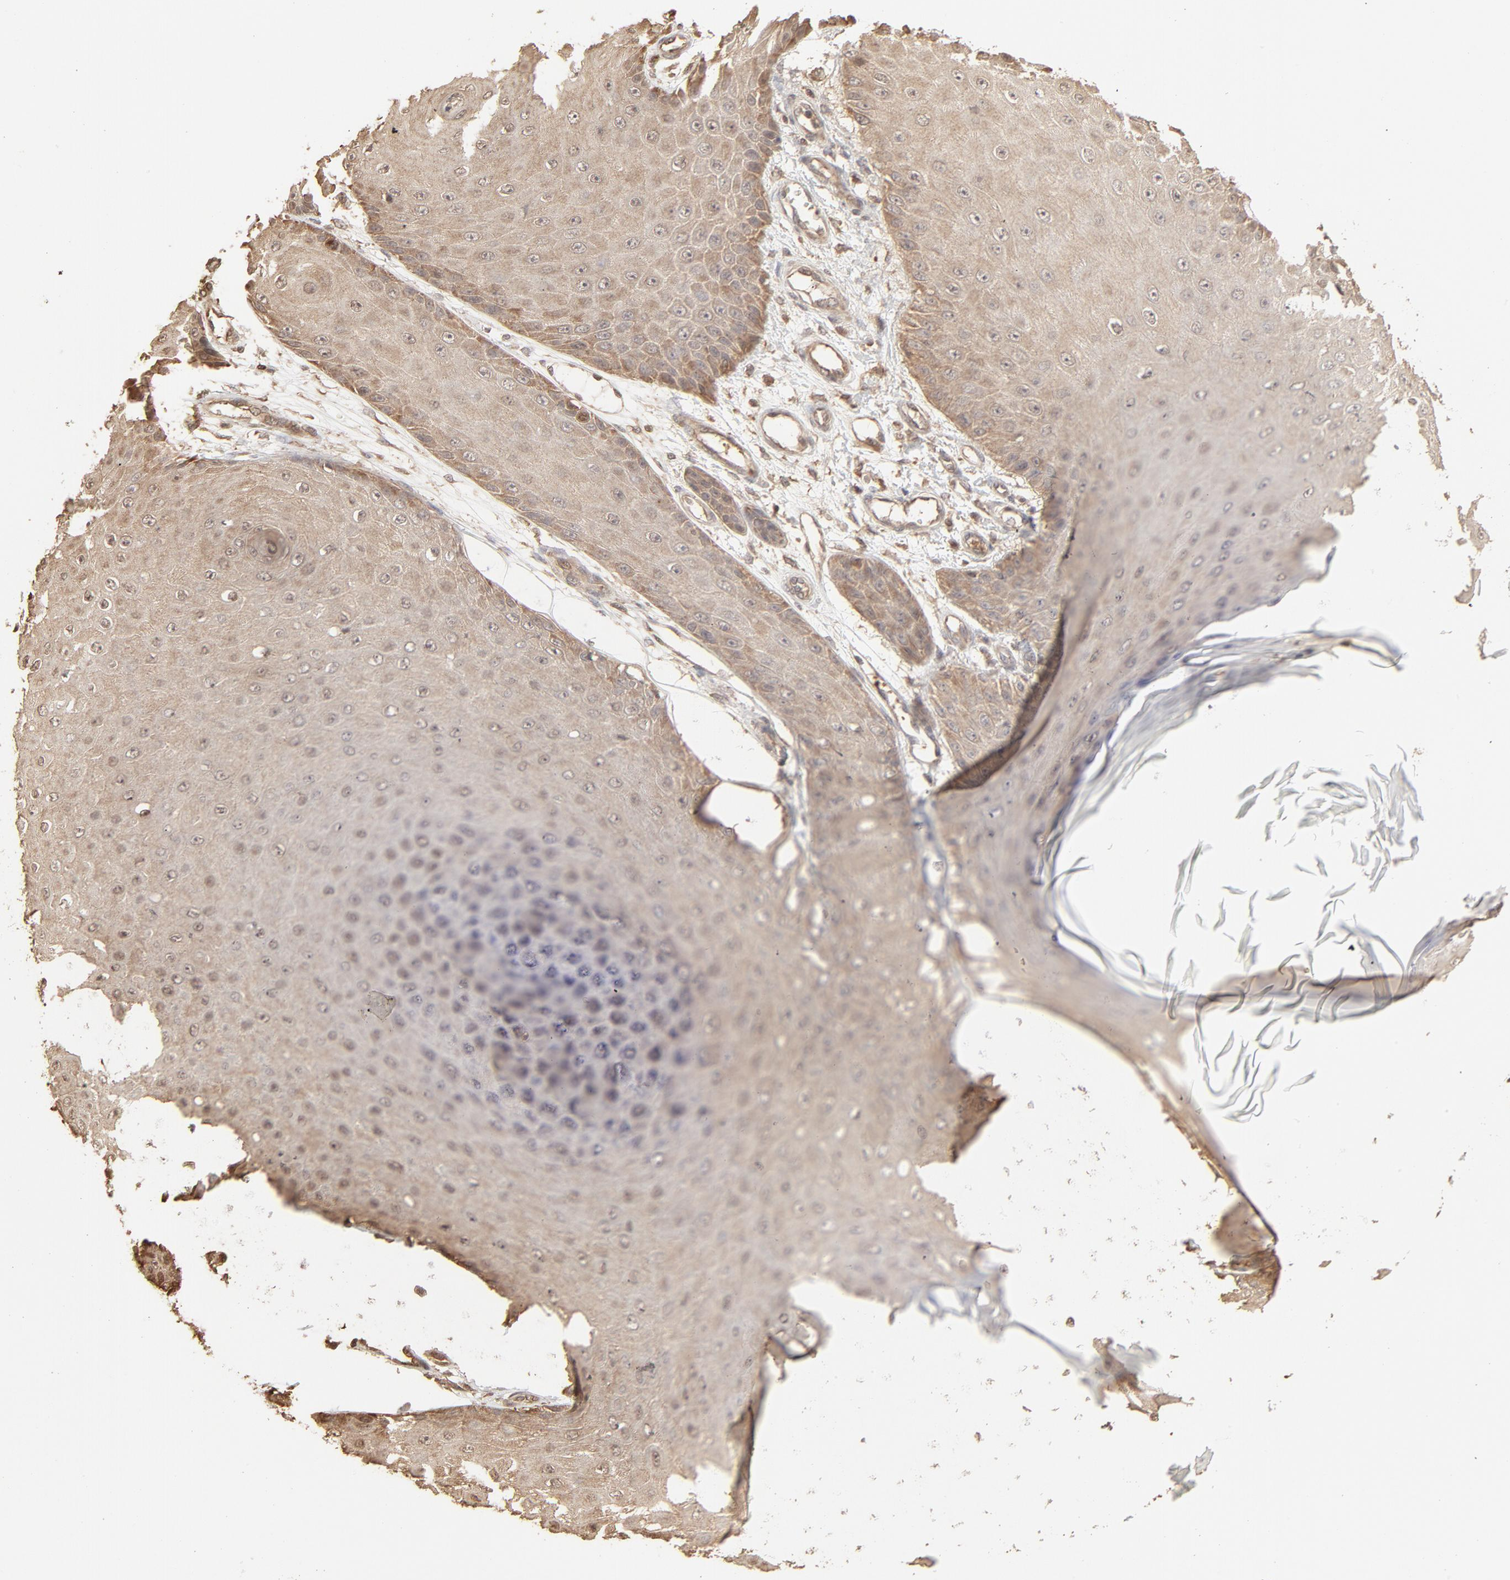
{"staining": {"intensity": "weak", "quantity": ">75%", "location": "cytoplasmic/membranous"}, "tissue": "skin cancer", "cell_type": "Tumor cells", "image_type": "cancer", "snomed": [{"axis": "morphology", "description": "Squamous cell carcinoma, NOS"}, {"axis": "topography", "description": "Skin"}], "caption": "An IHC histopathology image of tumor tissue is shown. Protein staining in brown labels weak cytoplasmic/membranous positivity in skin cancer within tumor cells. The staining was performed using DAB to visualize the protein expression in brown, while the nuclei were stained in blue with hematoxylin (Magnification: 20x).", "gene": "PPP2CA", "patient": {"sex": "female", "age": 40}}